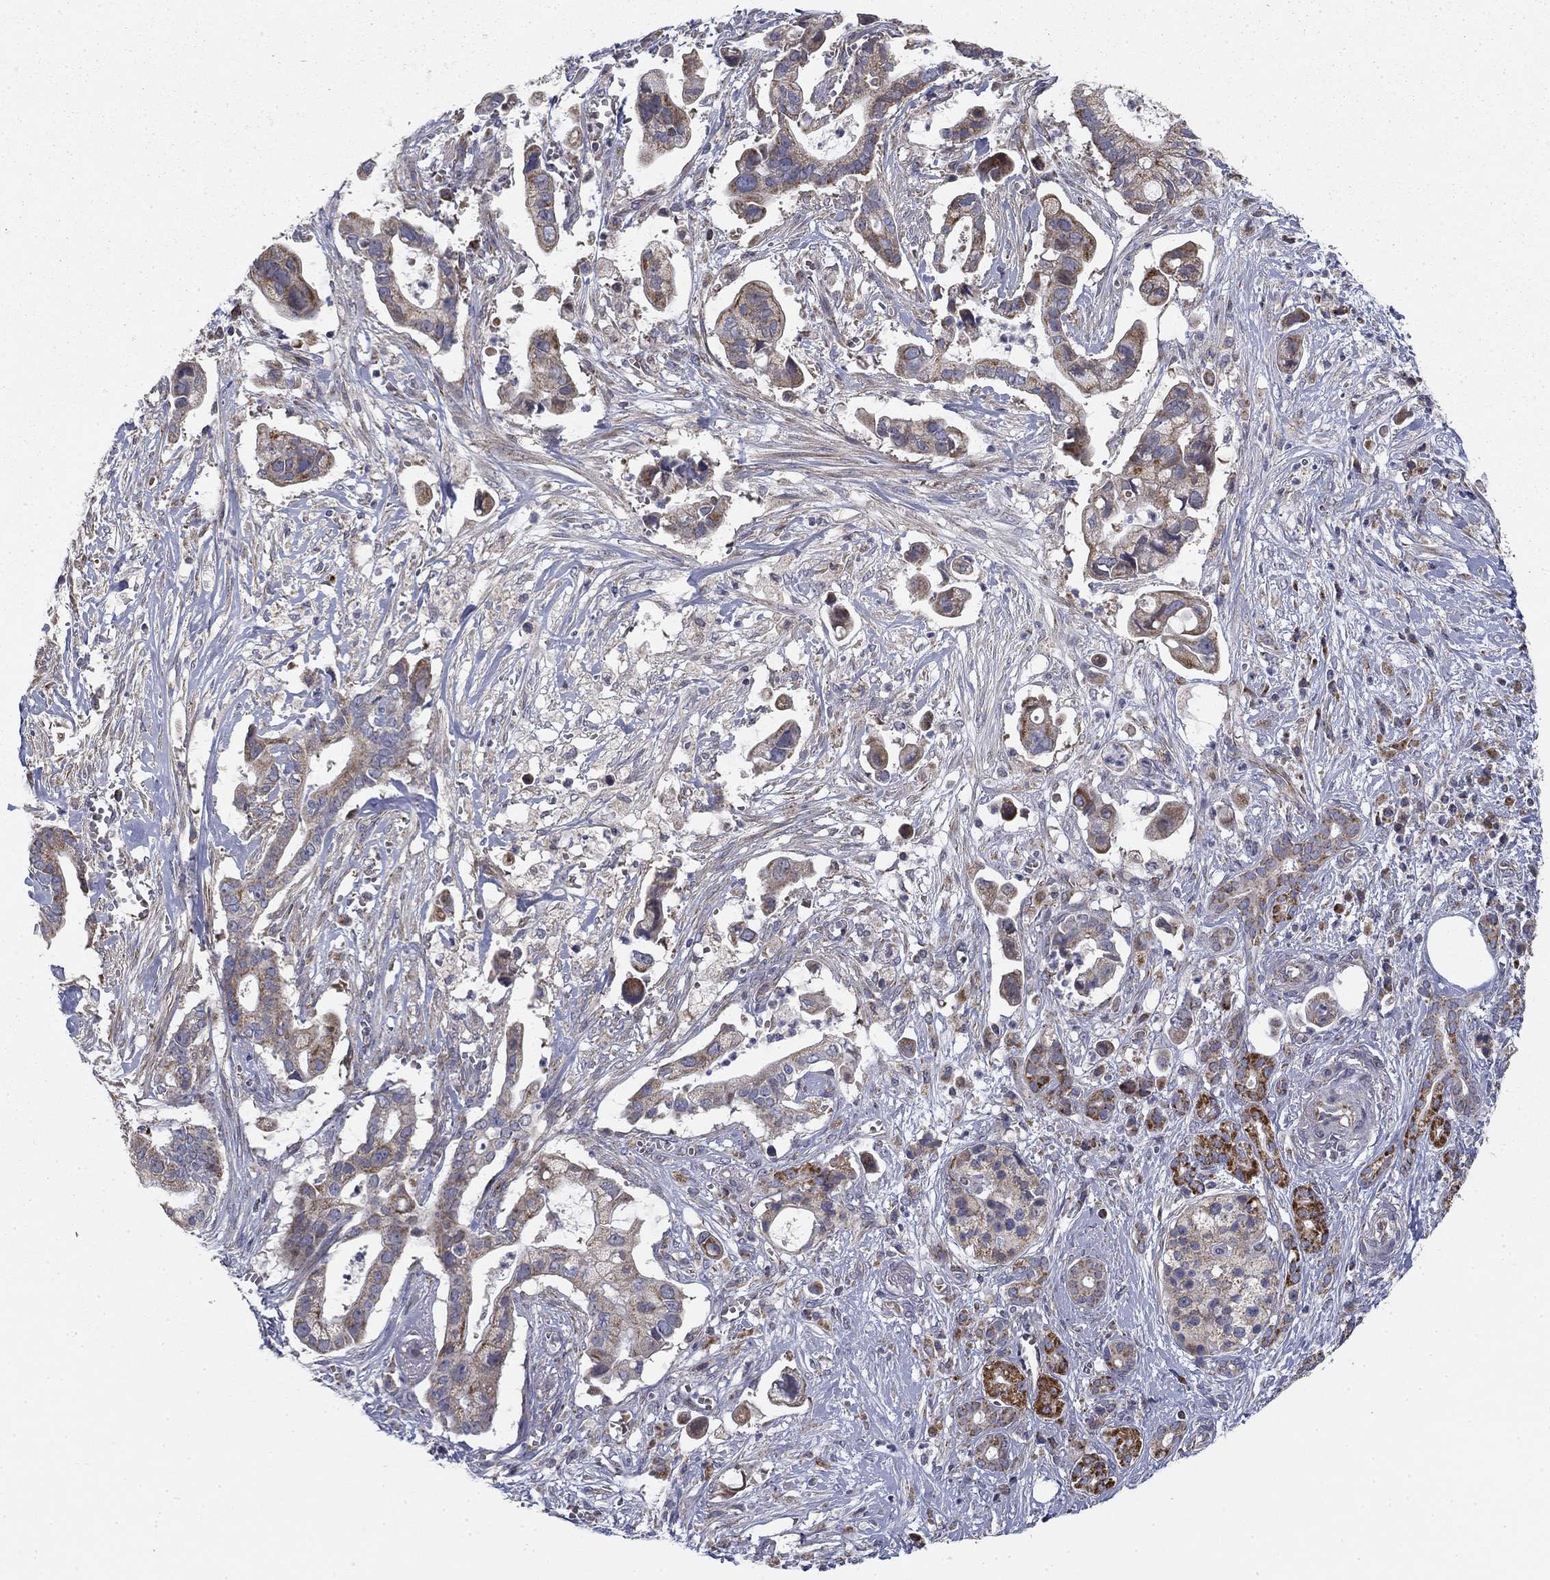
{"staining": {"intensity": "moderate", "quantity": "<25%", "location": "cytoplasmic/membranous"}, "tissue": "pancreatic cancer", "cell_type": "Tumor cells", "image_type": "cancer", "snomed": [{"axis": "morphology", "description": "Adenocarcinoma, NOS"}, {"axis": "topography", "description": "Pancreas"}], "caption": "Immunohistochemical staining of pancreatic cancer exhibits low levels of moderate cytoplasmic/membranous protein expression in approximately <25% of tumor cells.", "gene": "MMAA", "patient": {"sex": "male", "age": 61}}